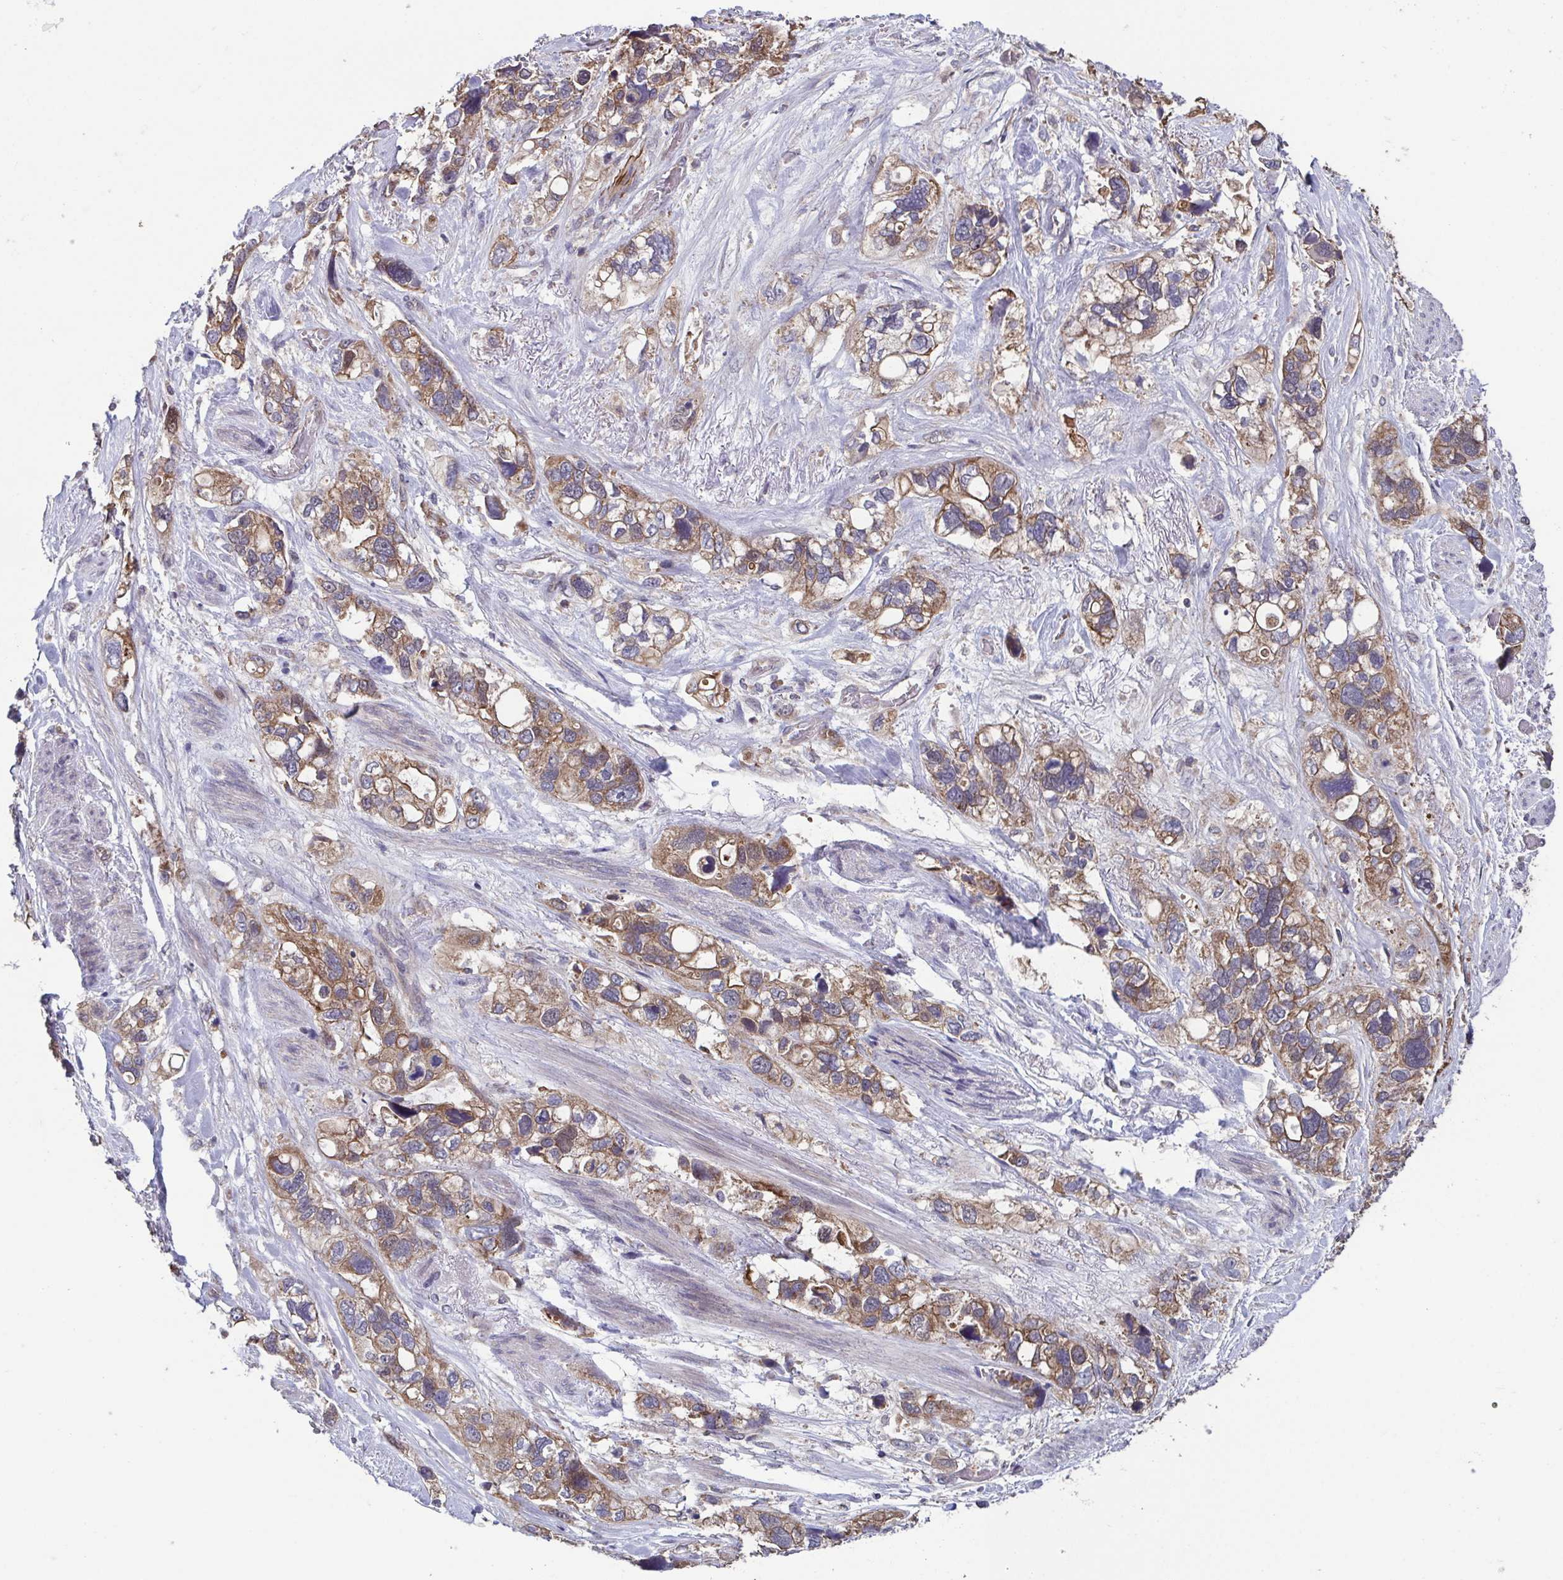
{"staining": {"intensity": "moderate", "quantity": ">75%", "location": "cytoplasmic/membranous"}, "tissue": "stomach cancer", "cell_type": "Tumor cells", "image_type": "cancer", "snomed": [{"axis": "morphology", "description": "Adenocarcinoma, NOS"}, {"axis": "topography", "description": "Stomach, upper"}], "caption": "This is a photomicrograph of immunohistochemistry staining of stomach cancer, which shows moderate expression in the cytoplasmic/membranous of tumor cells.", "gene": "TTC19", "patient": {"sex": "female", "age": 81}}